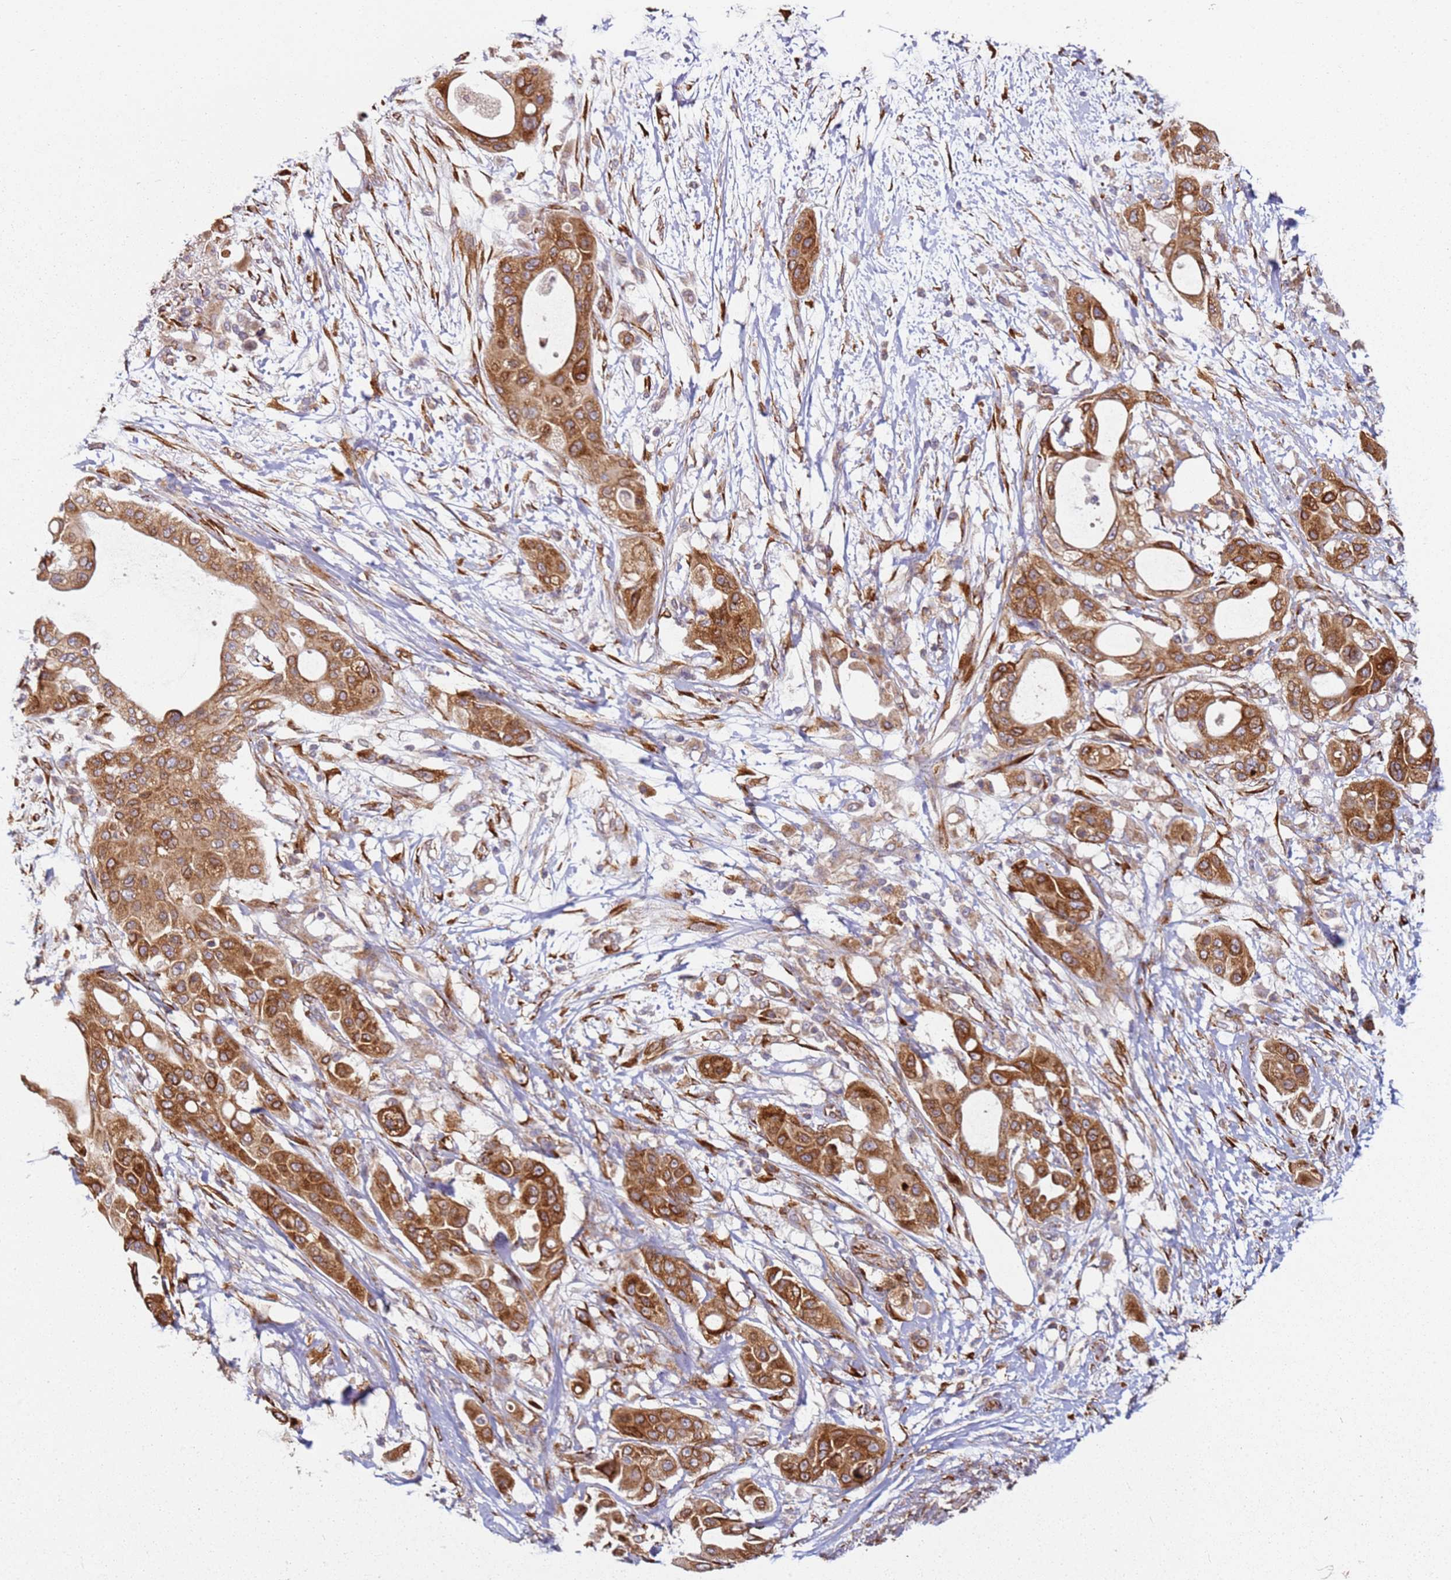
{"staining": {"intensity": "strong", "quantity": ">75%", "location": "cytoplasmic/membranous"}, "tissue": "pancreatic cancer", "cell_type": "Tumor cells", "image_type": "cancer", "snomed": [{"axis": "morphology", "description": "Adenocarcinoma, NOS"}, {"axis": "topography", "description": "Pancreas"}], "caption": "Pancreatic adenocarcinoma stained for a protein shows strong cytoplasmic/membranous positivity in tumor cells.", "gene": "ARFRP1", "patient": {"sex": "male", "age": 68}}